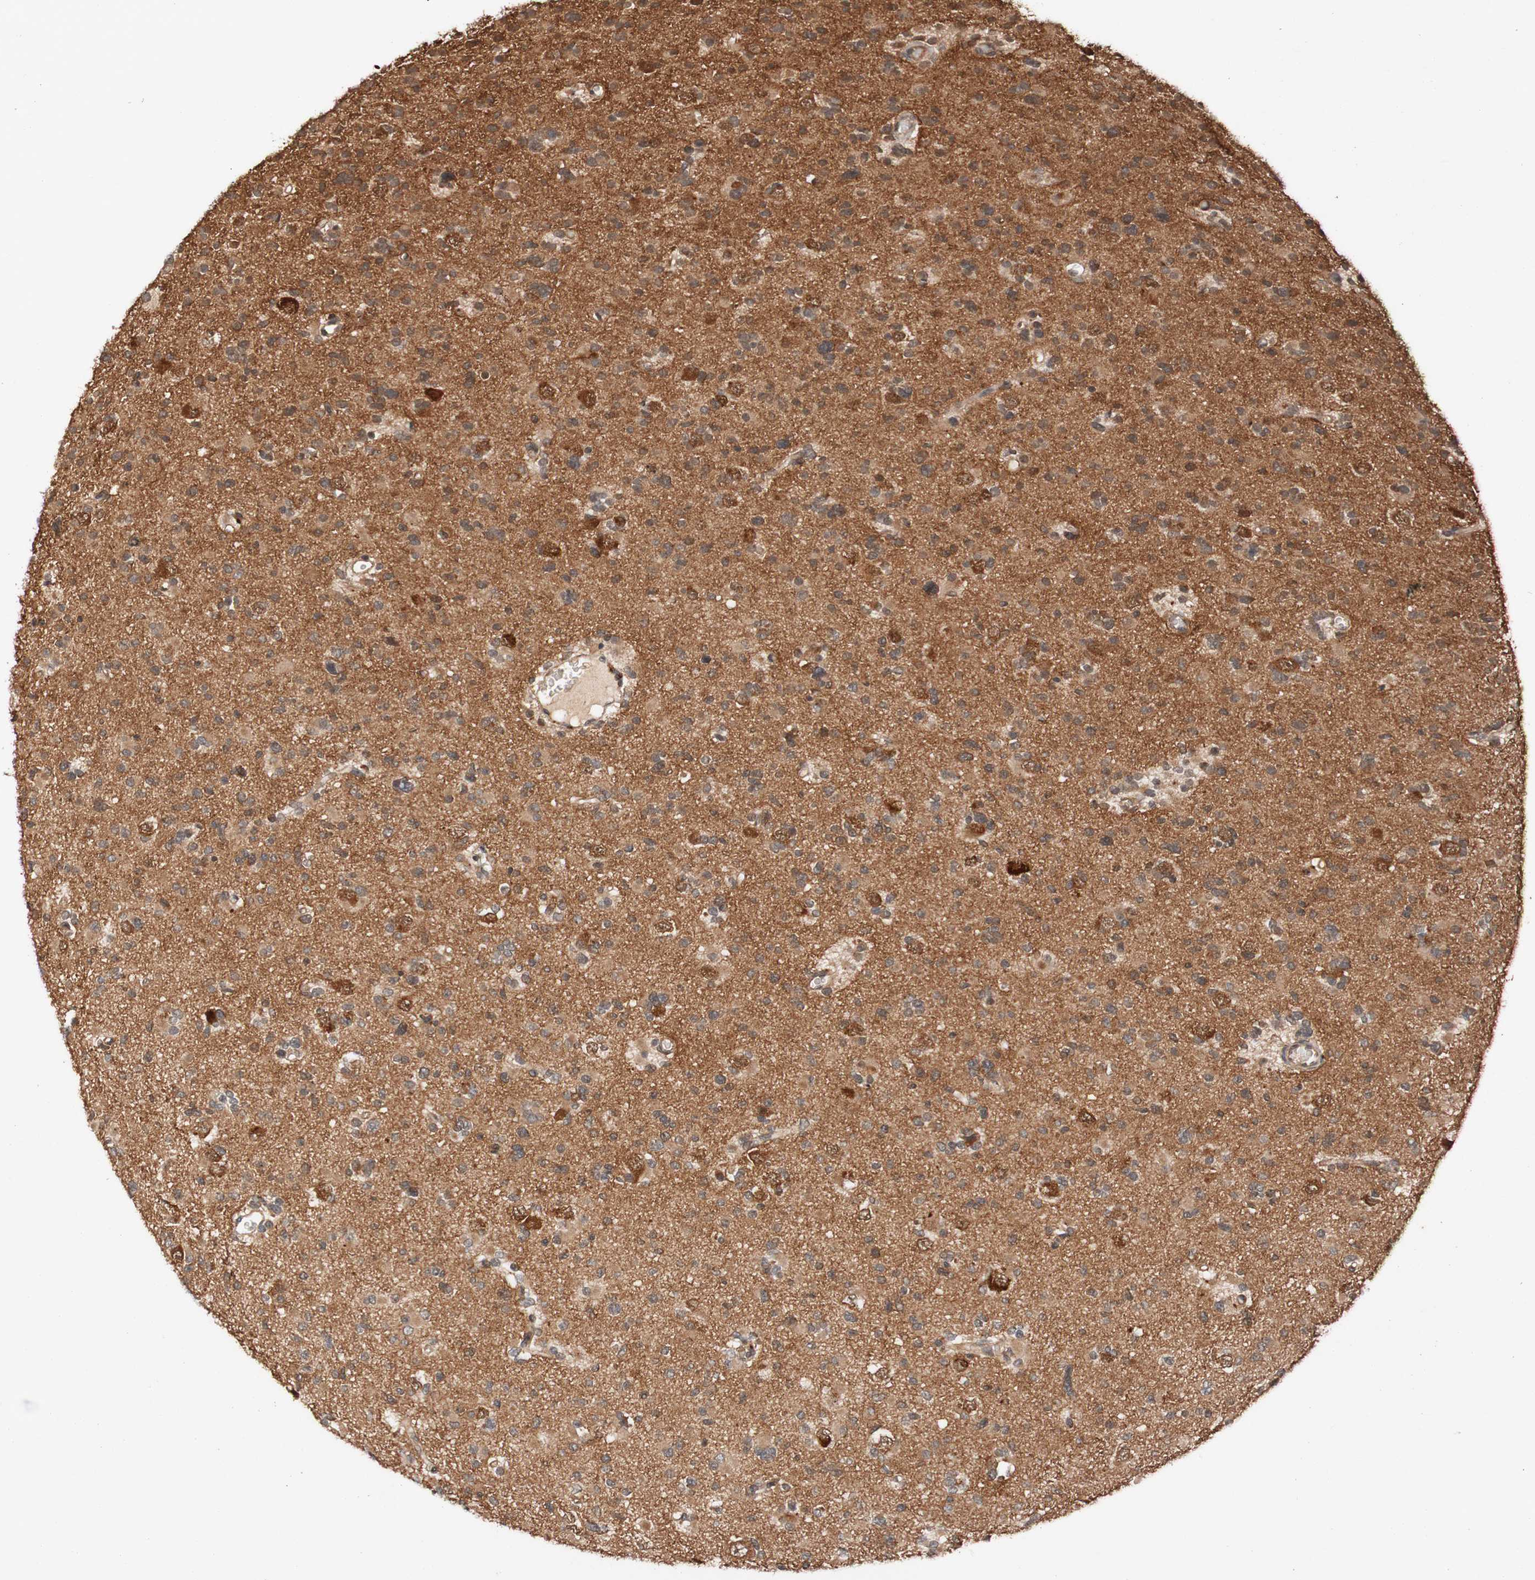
{"staining": {"intensity": "weak", "quantity": ">75%", "location": "cytoplasmic/membranous"}, "tissue": "glioma", "cell_type": "Tumor cells", "image_type": "cancer", "snomed": [{"axis": "morphology", "description": "Glioma, malignant, Low grade"}, {"axis": "topography", "description": "Brain"}], "caption": "Tumor cells demonstrate low levels of weak cytoplasmic/membranous positivity in about >75% of cells in low-grade glioma (malignant).", "gene": "PIN1", "patient": {"sex": "female", "age": 22}}